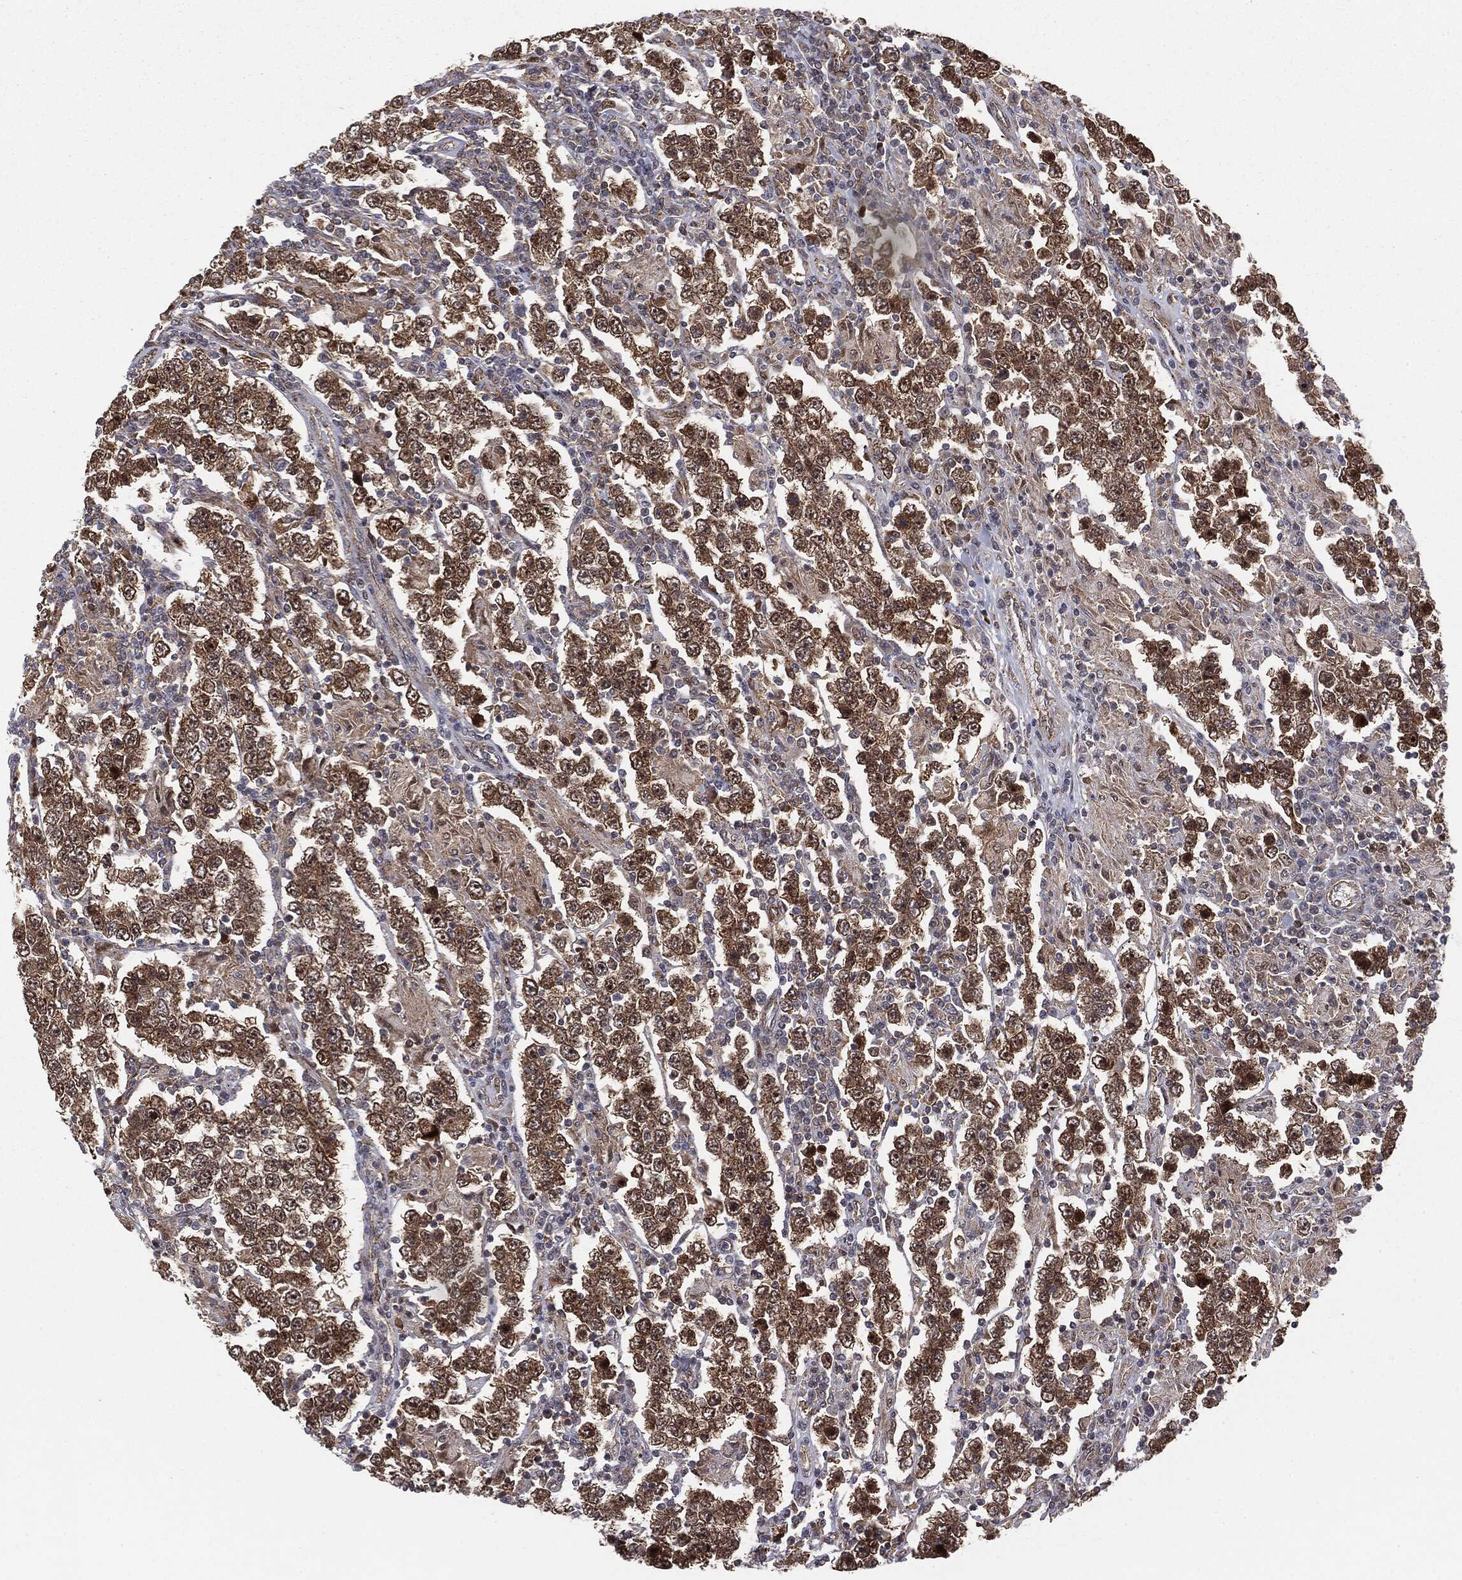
{"staining": {"intensity": "moderate", "quantity": ">75%", "location": "cytoplasmic/membranous,nuclear"}, "tissue": "testis cancer", "cell_type": "Tumor cells", "image_type": "cancer", "snomed": [{"axis": "morphology", "description": "Normal tissue, NOS"}, {"axis": "morphology", "description": "Urothelial carcinoma, High grade"}, {"axis": "morphology", "description": "Seminoma, NOS"}, {"axis": "morphology", "description": "Carcinoma, Embryonal, NOS"}, {"axis": "topography", "description": "Urinary bladder"}, {"axis": "topography", "description": "Testis"}], "caption": "High-power microscopy captured an immunohistochemistry (IHC) image of embryonal carcinoma (testis), revealing moderate cytoplasmic/membranous and nuclear expression in approximately >75% of tumor cells.", "gene": "PTEN", "patient": {"sex": "male", "age": 41}}